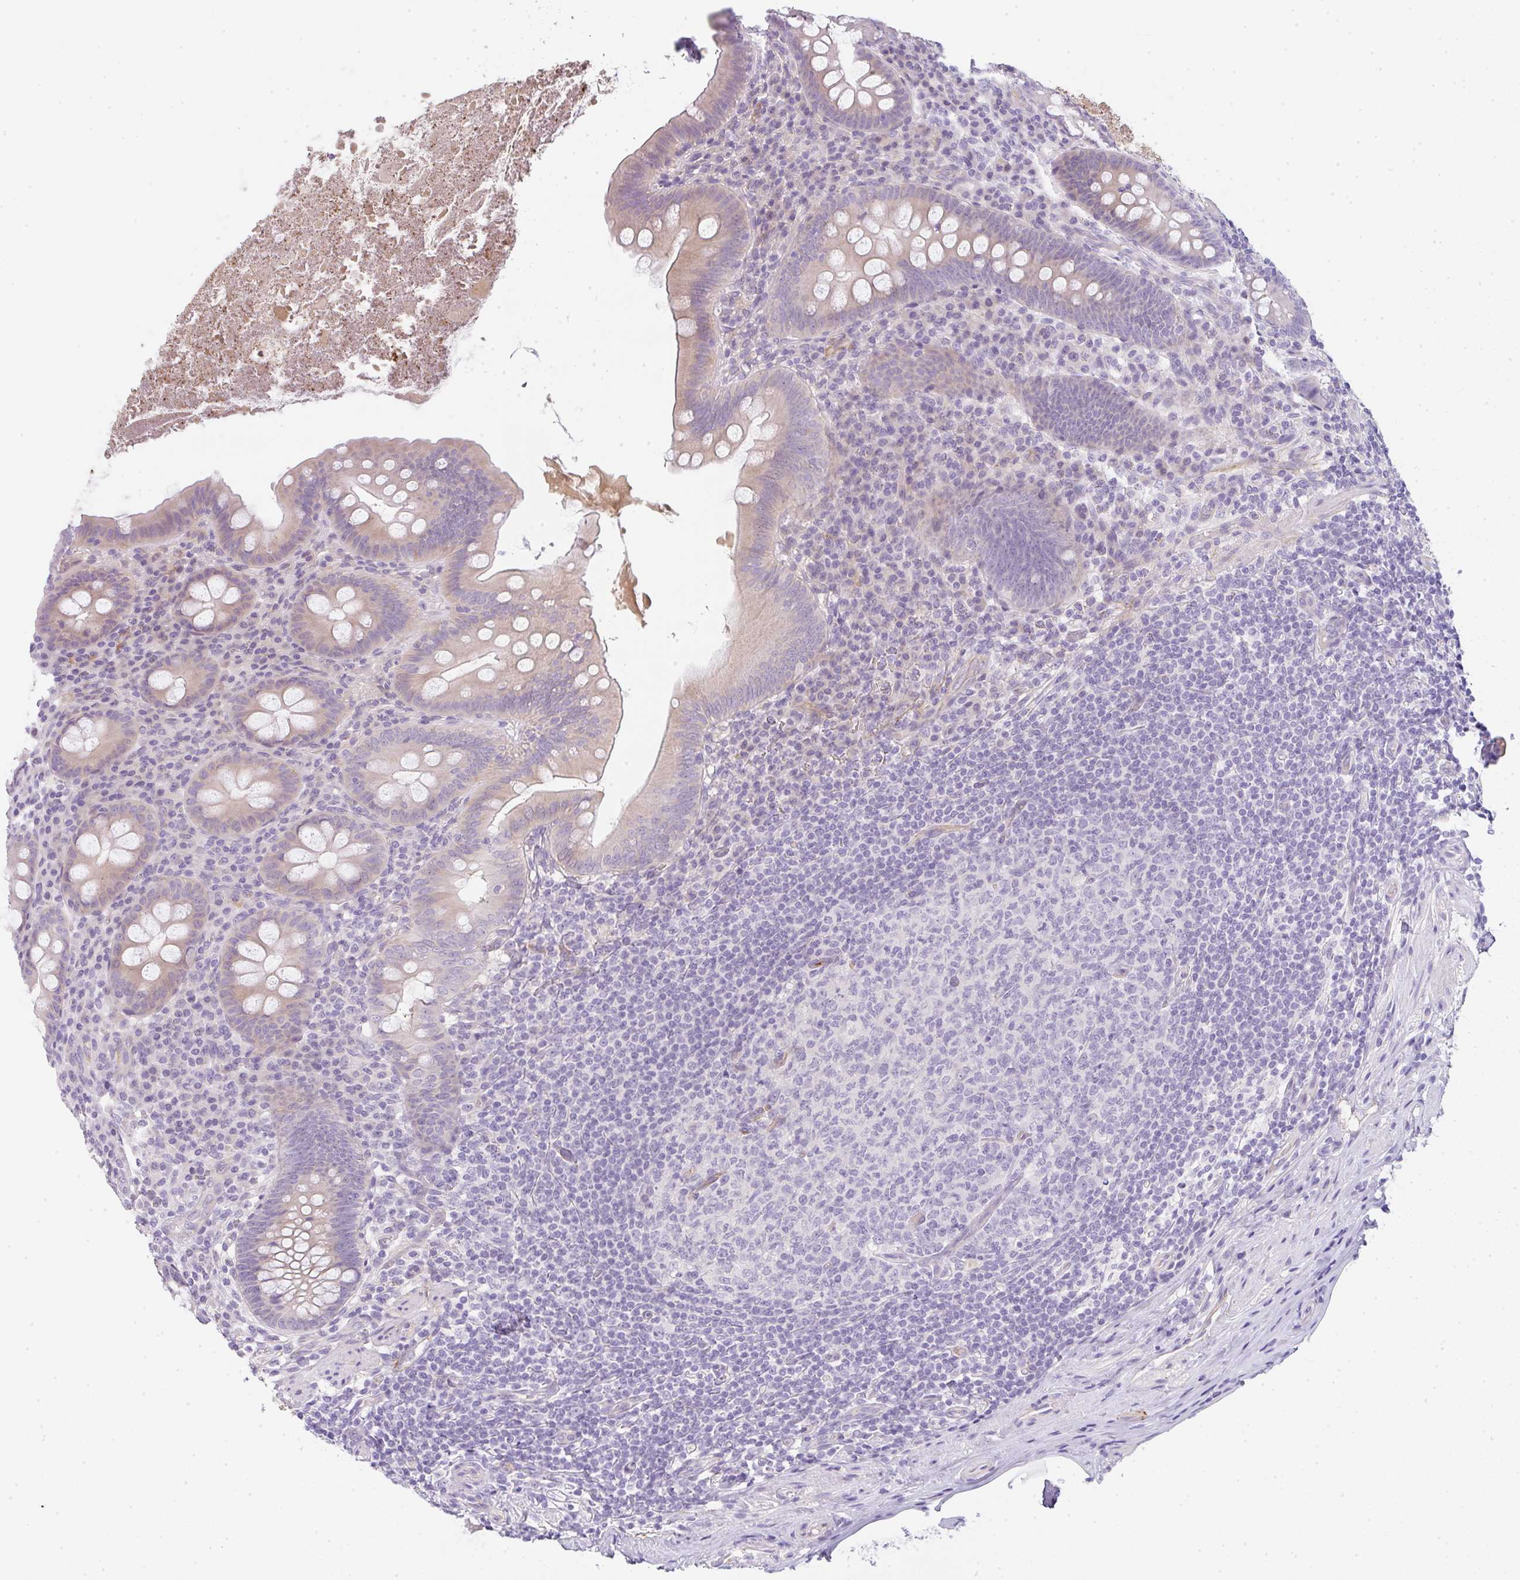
{"staining": {"intensity": "weak", "quantity": "25%-75%", "location": "cytoplasmic/membranous"}, "tissue": "appendix", "cell_type": "Glandular cells", "image_type": "normal", "snomed": [{"axis": "morphology", "description": "Normal tissue, NOS"}, {"axis": "topography", "description": "Appendix"}], "caption": "The immunohistochemical stain labels weak cytoplasmic/membranous staining in glandular cells of benign appendix.", "gene": "LPAR4", "patient": {"sex": "male", "age": 71}}